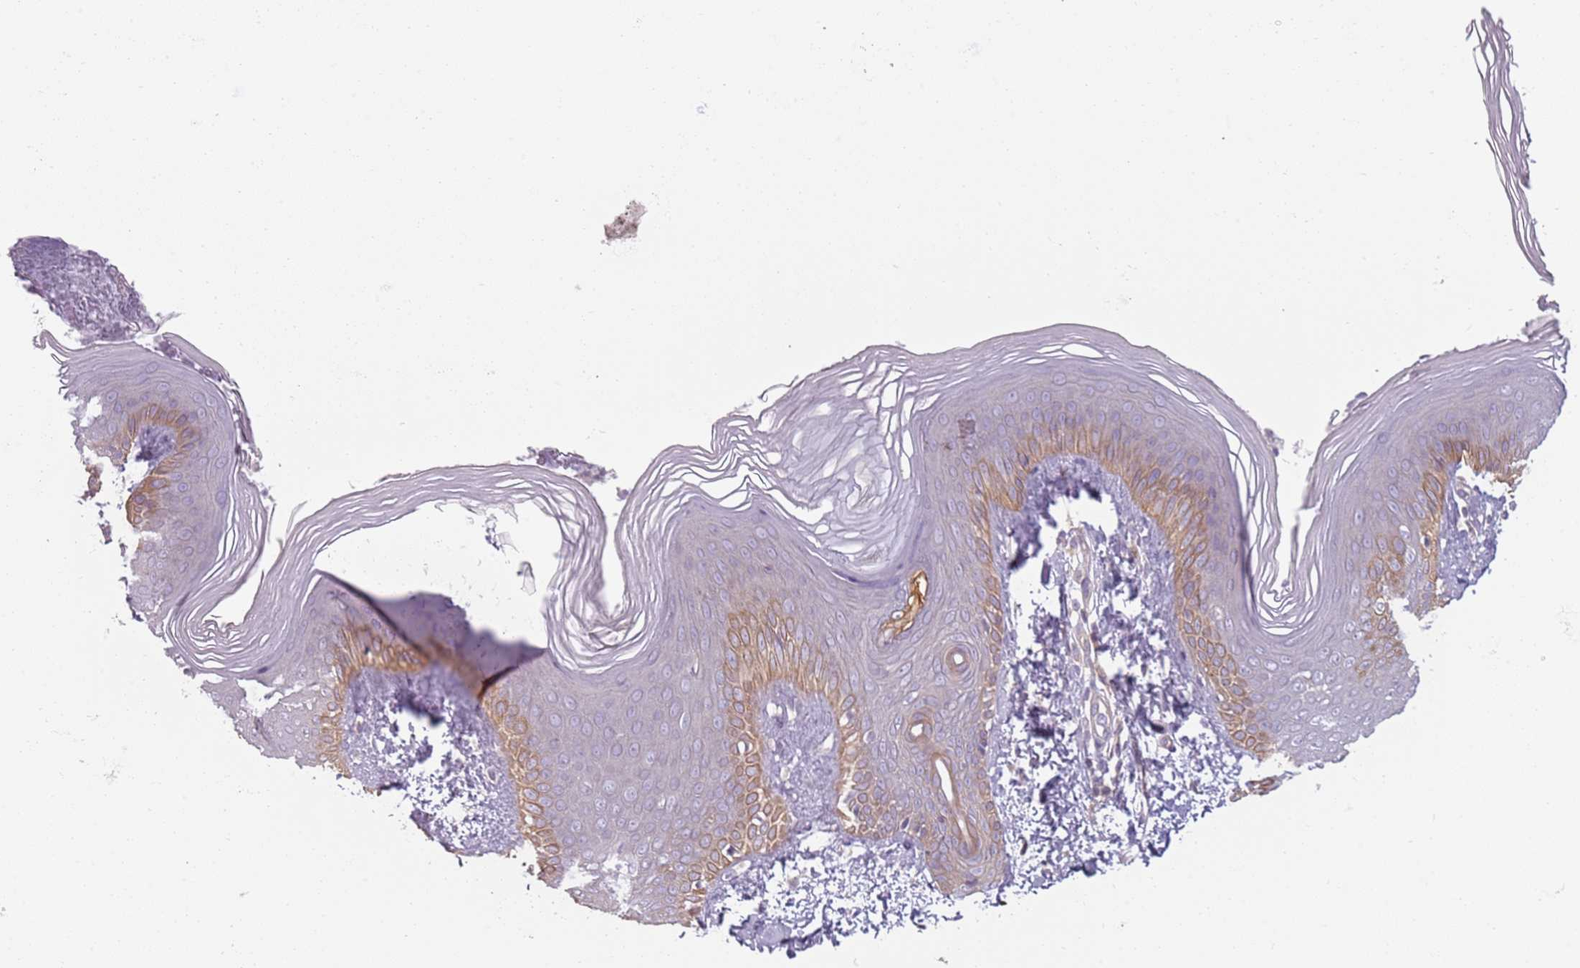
{"staining": {"intensity": "moderate", "quantity": "<25%", "location": "cytoplasmic/membranous"}, "tissue": "skin", "cell_type": "Epidermal cells", "image_type": "normal", "snomed": [{"axis": "morphology", "description": "Normal tissue, NOS"}, {"axis": "topography", "description": "Anal"}], "caption": "Immunohistochemistry (IHC) (DAB) staining of unremarkable human skin displays moderate cytoplasmic/membranous protein expression in about <25% of epidermal cells. (Brightfield microscopy of DAB IHC at high magnification).", "gene": "TLCD2", "patient": {"sex": "female", "age": 40}}